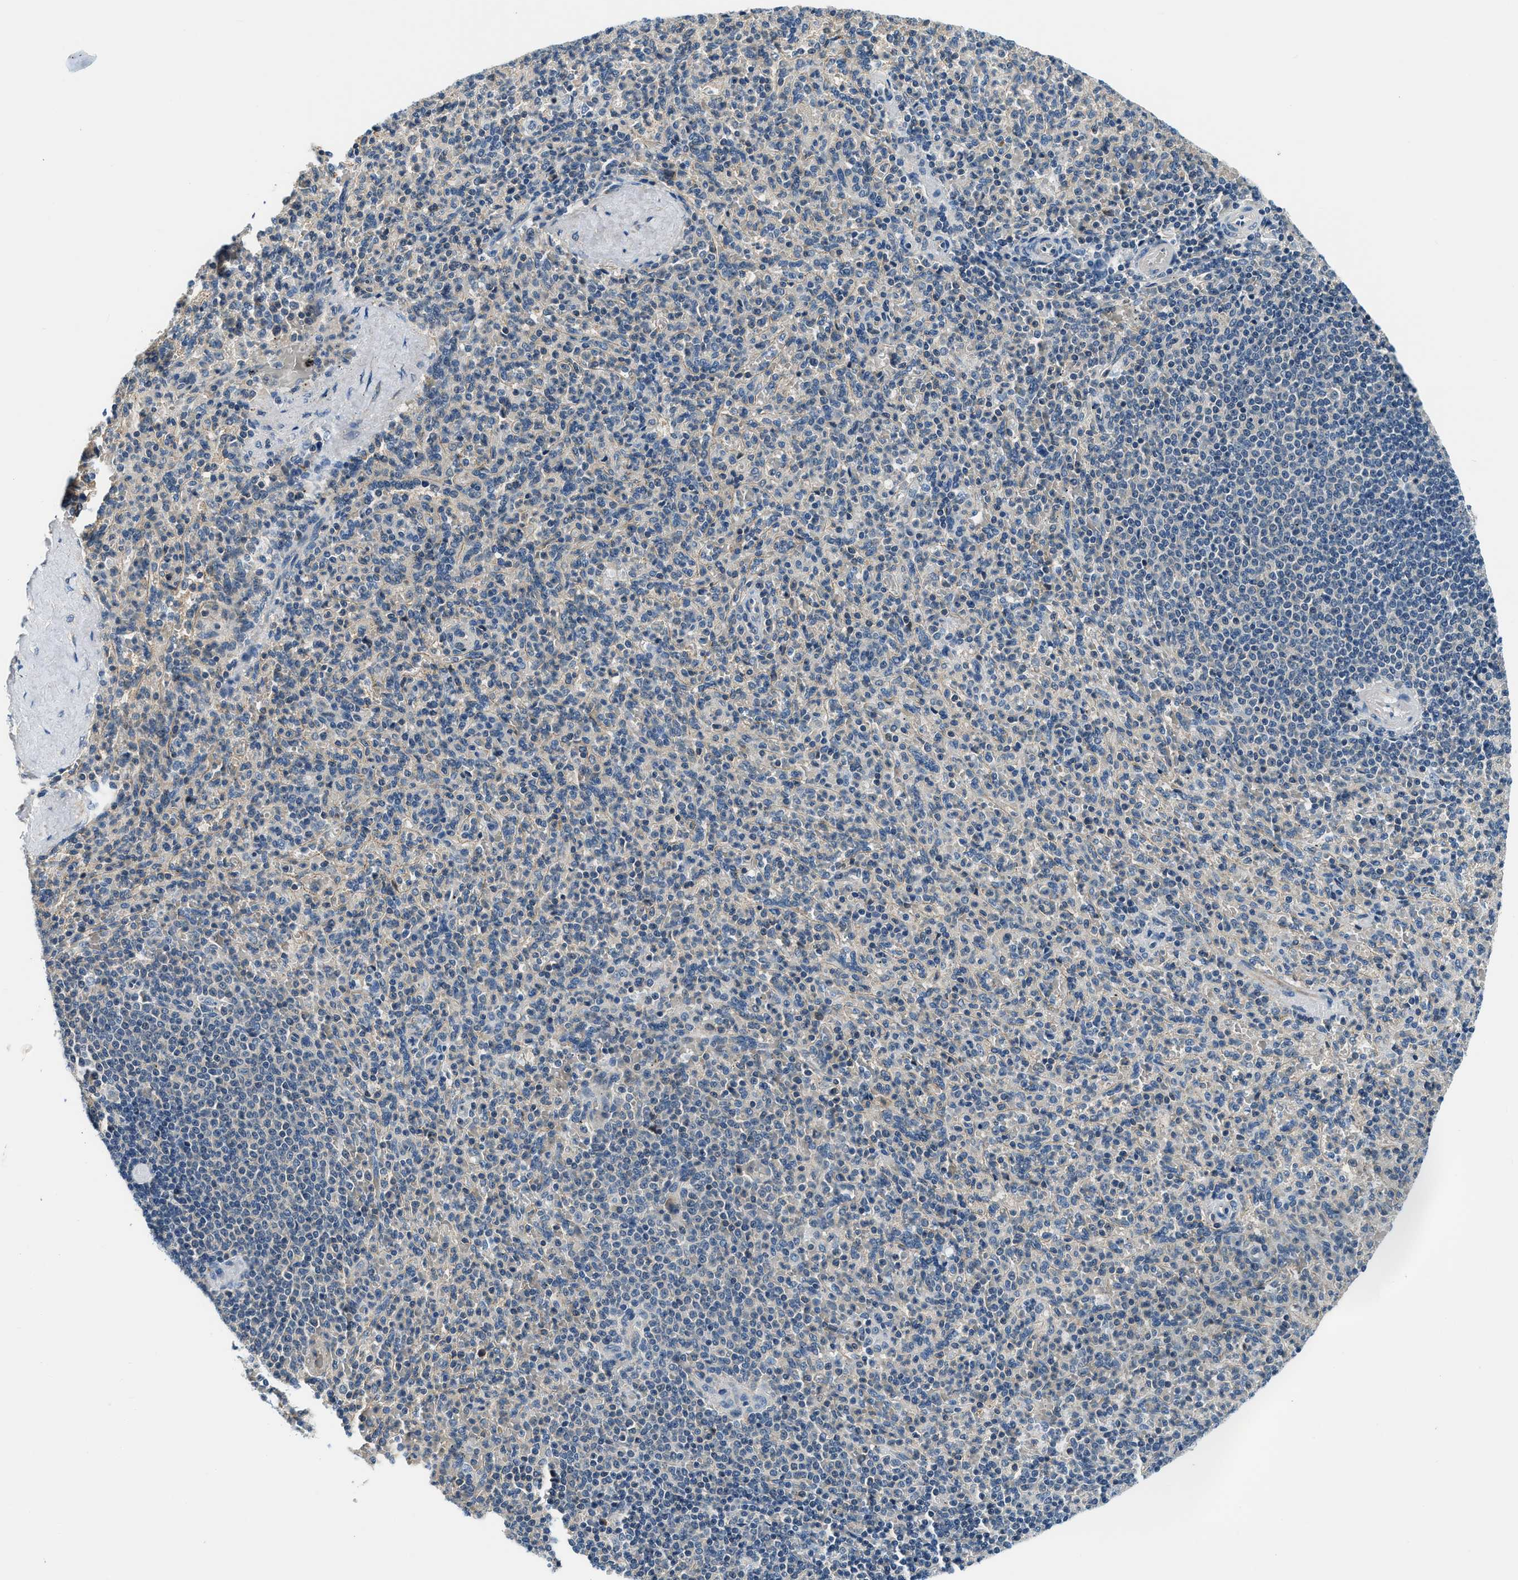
{"staining": {"intensity": "weak", "quantity": "25%-75%", "location": "cytoplasmic/membranous"}, "tissue": "spleen", "cell_type": "Cells in red pulp", "image_type": "normal", "snomed": [{"axis": "morphology", "description": "Normal tissue, NOS"}, {"axis": "topography", "description": "Spleen"}], "caption": "Normal spleen shows weak cytoplasmic/membranous positivity in approximately 25%-75% of cells in red pulp, visualized by immunohistochemistry.", "gene": "CBLB", "patient": {"sex": "male", "age": 36}}